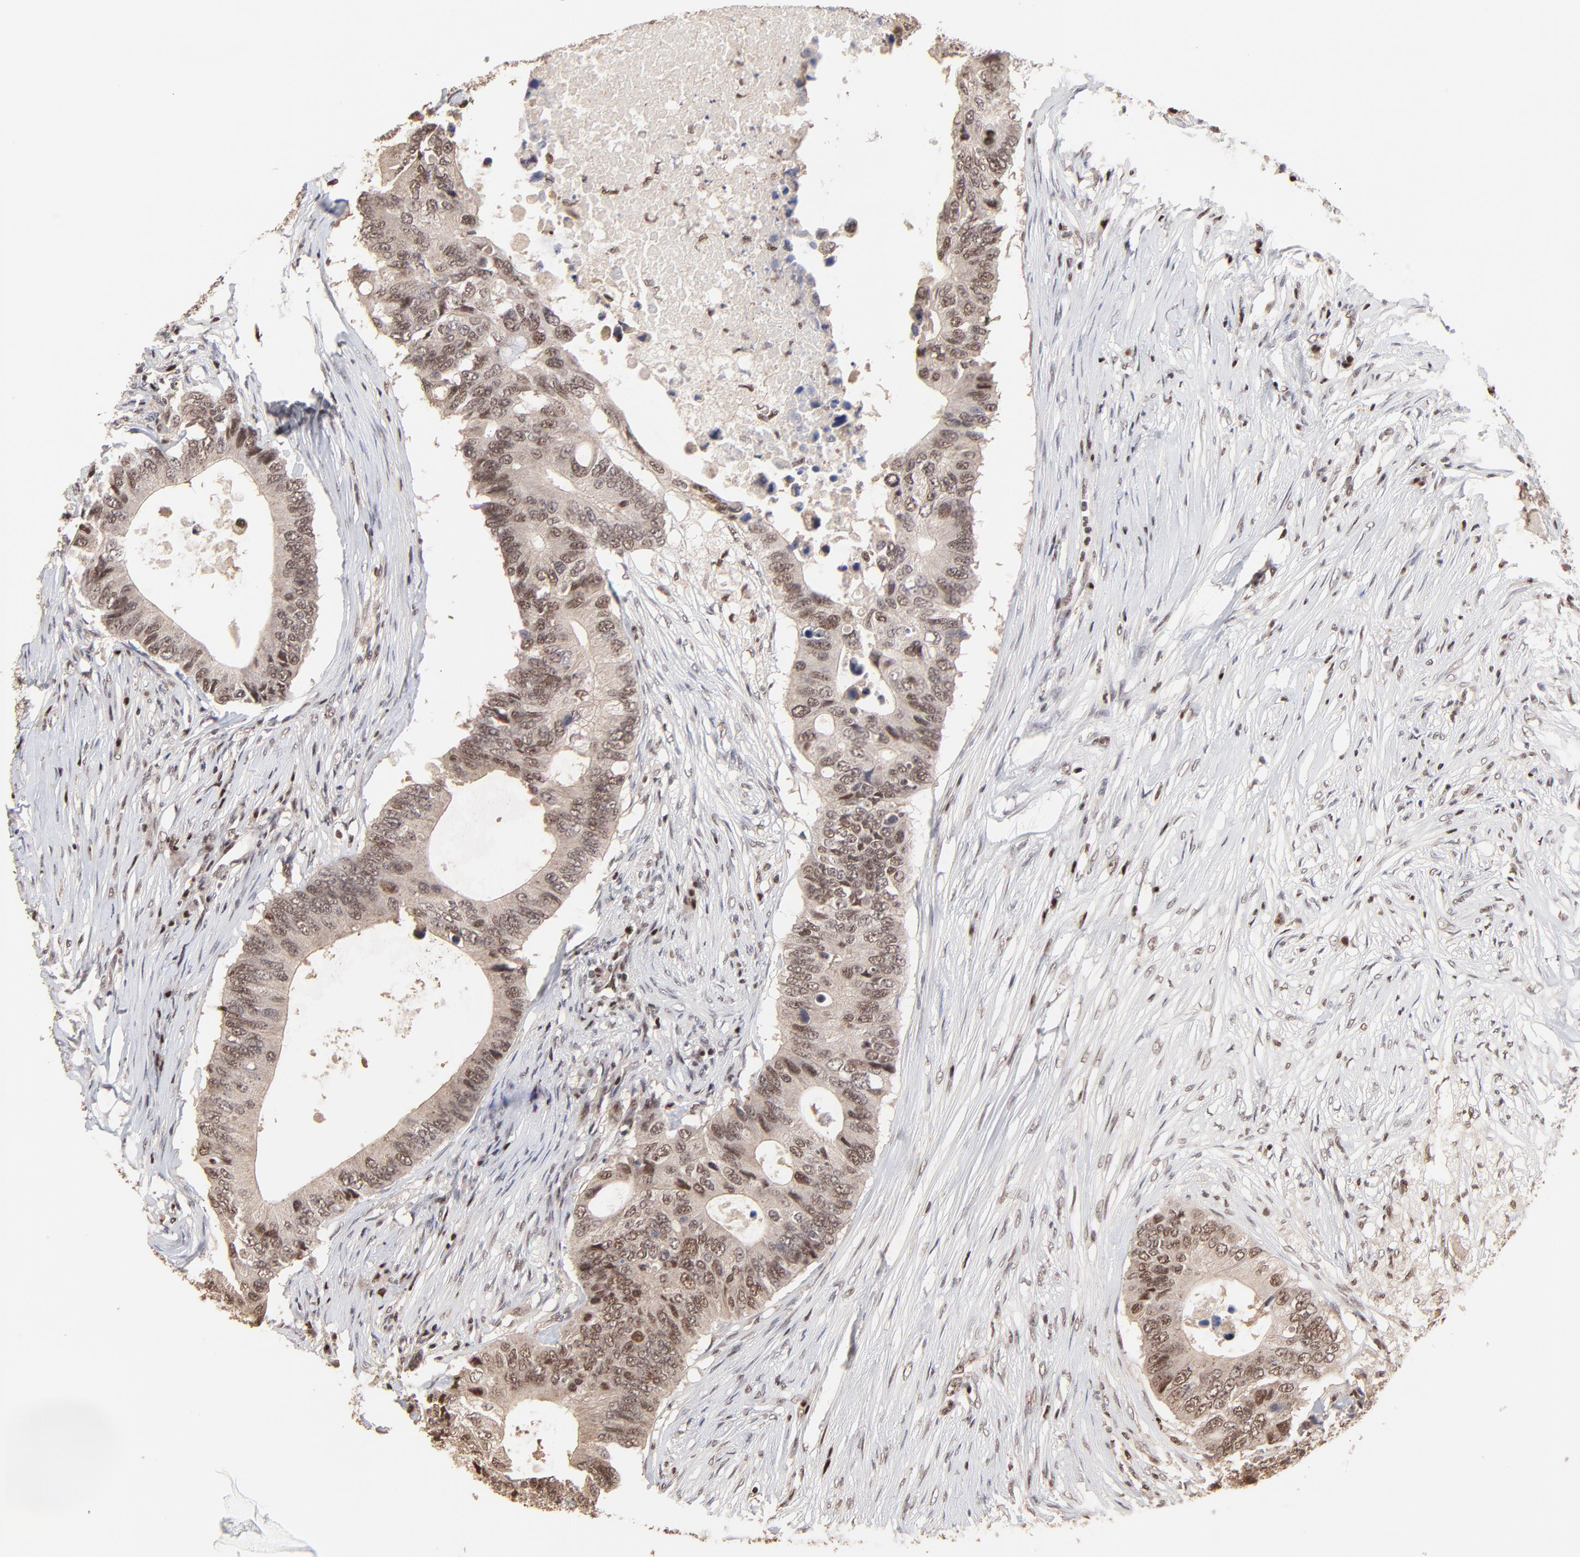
{"staining": {"intensity": "moderate", "quantity": ">75%", "location": "cytoplasmic/membranous,nuclear"}, "tissue": "colorectal cancer", "cell_type": "Tumor cells", "image_type": "cancer", "snomed": [{"axis": "morphology", "description": "Adenocarcinoma, NOS"}, {"axis": "topography", "description": "Colon"}], "caption": "A brown stain highlights moderate cytoplasmic/membranous and nuclear staining of a protein in adenocarcinoma (colorectal) tumor cells.", "gene": "DSN1", "patient": {"sex": "male", "age": 71}}